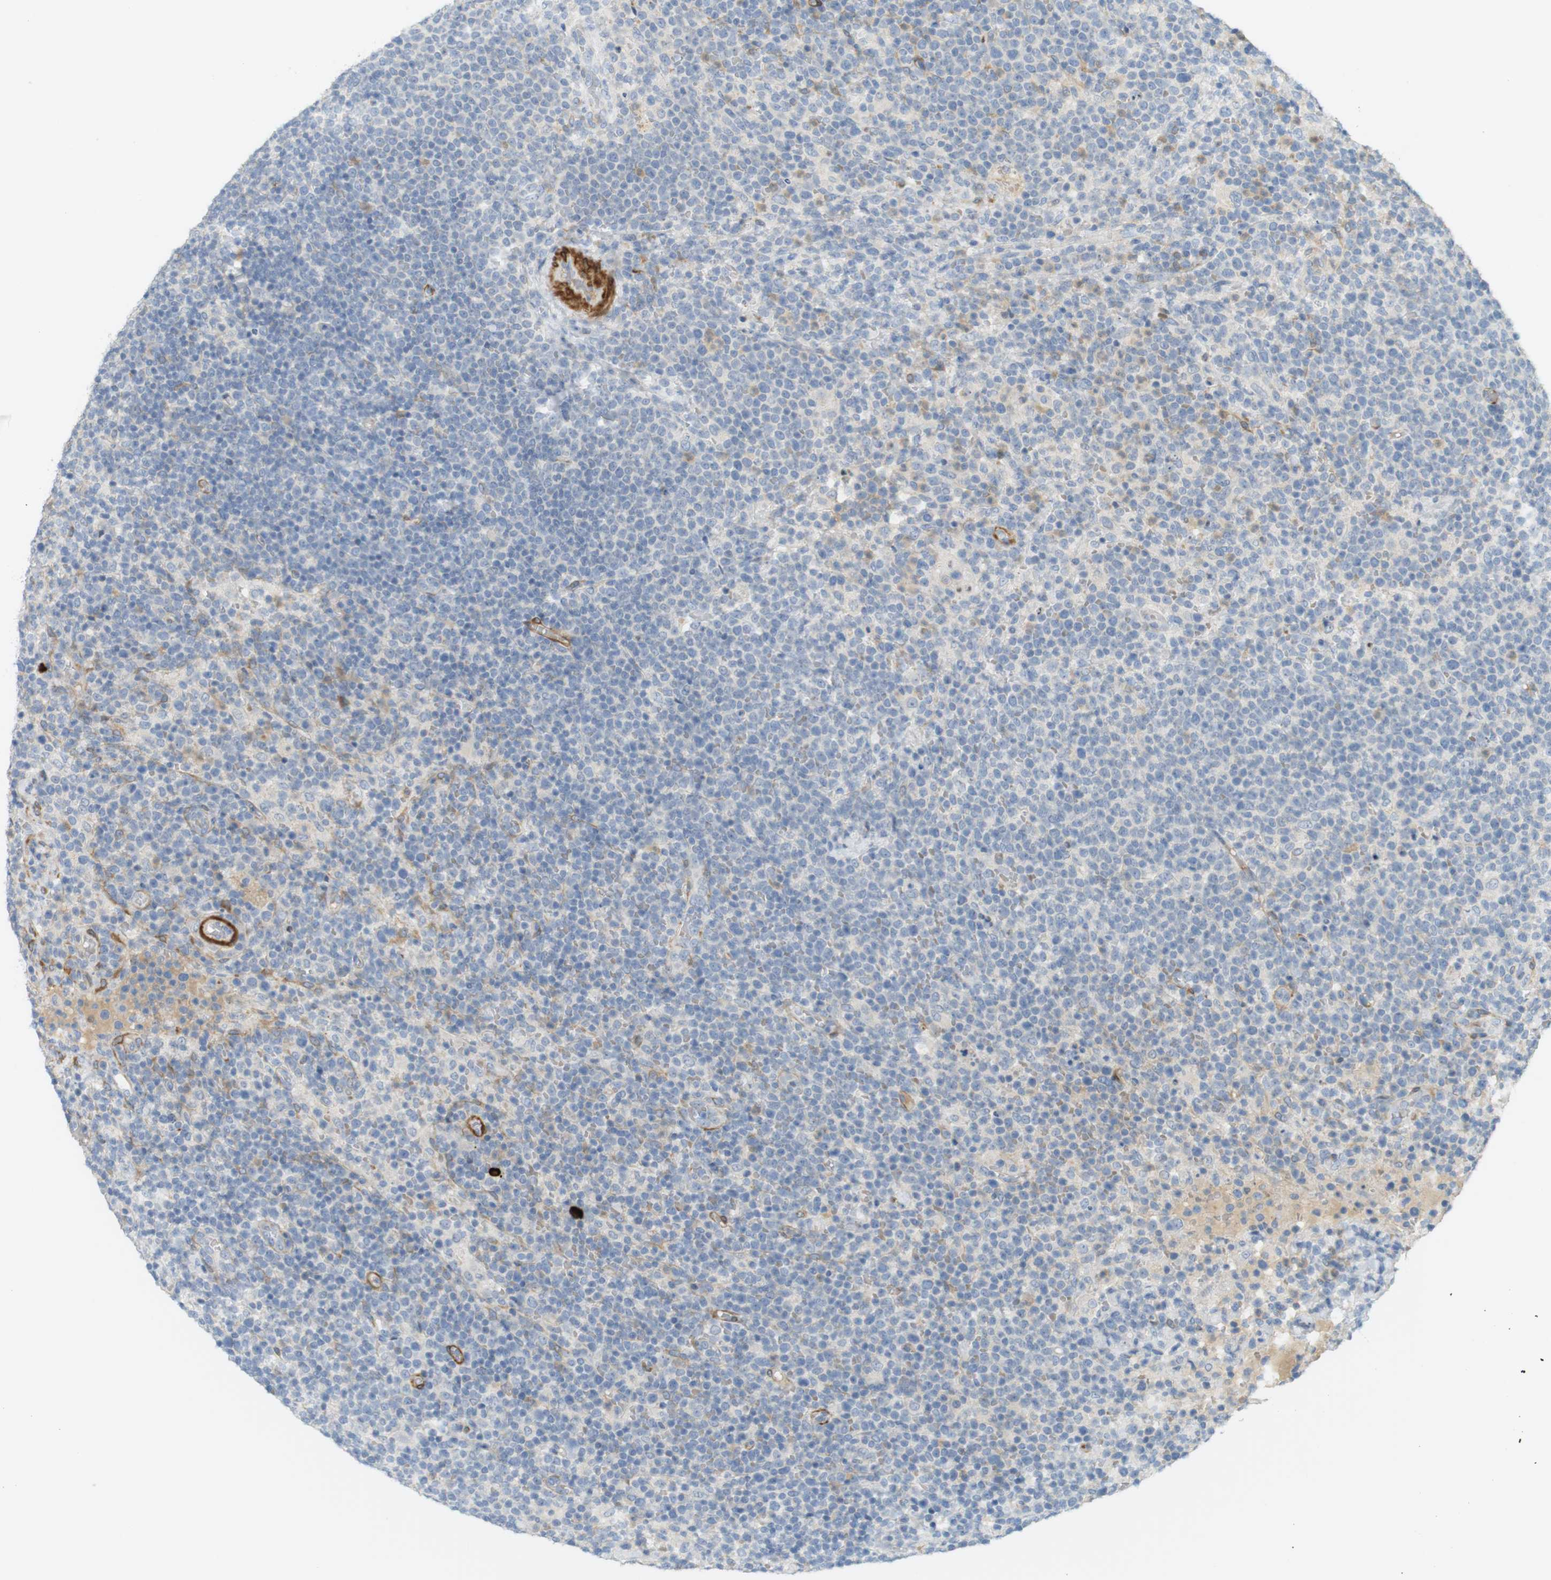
{"staining": {"intensity": "weak", "quantity": "<25%", "location": "cytoplasmic/membranous"}, "tissue": "lymphoma", "cell_type": "Tumor cells", "image_type": "cancer", "snomed": [{"axis": "morphology", "description": "Malignant lymphoma, non-Hodgkin's type, High grade"}, {"axis": "topography", "description": "Lymph node"}], "caption": "Image shows no significant protein staining in tumor cells of lymphoma. (DAB immunohistochemistry (IHC) visualized using brightfield microscopy, high magnification).", "gene": "PDE3A", "patient": {"sex": "male", "age": 61}}